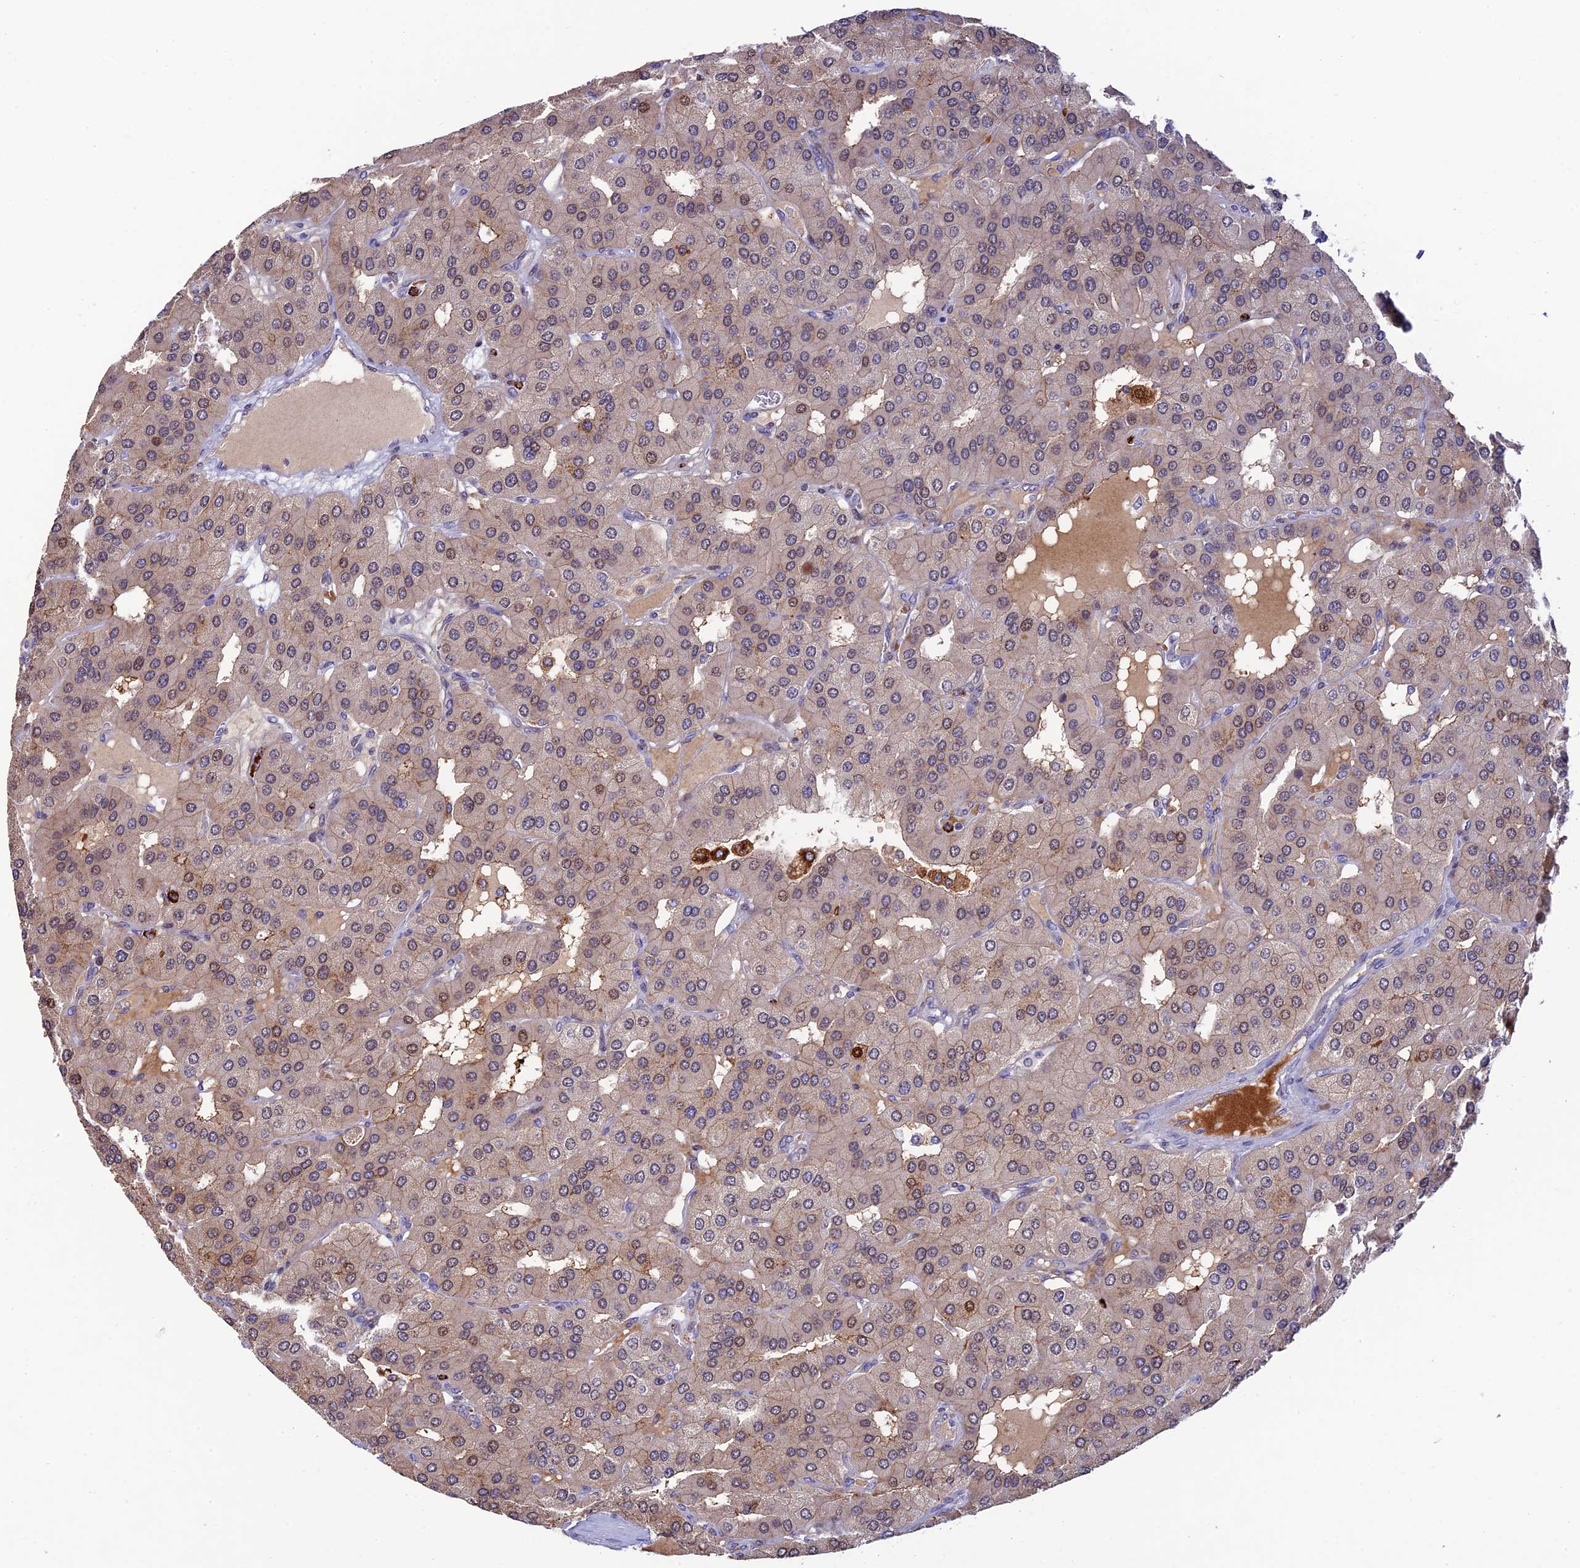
{"staining": {"intensity": "weak", "quantity": "25%-75%", "location": "cytoplasmic/membranous,nuclear"}, "tissue": "parathyroid gland", "cell_type": "Glandular cells", "image_type": "normal", "snomed": [{"axis": "morphology", "description": "Normal tissue, NOS"}, {"axis": "morphology", "description": "Adenoma, NOS"}, {"axis": "topography", "description": "Parathyroid gland"}], "caption": "Benign parathyroid gland displays weak cytoplasmic/membranous,nuclear positivity in approximately 25%-75% of glandular cells, visualized by immunohistochemistry. Nuclei are stained in blue.", "gene": "HIC1", "patient": {"sex": "female", "age": 86}}